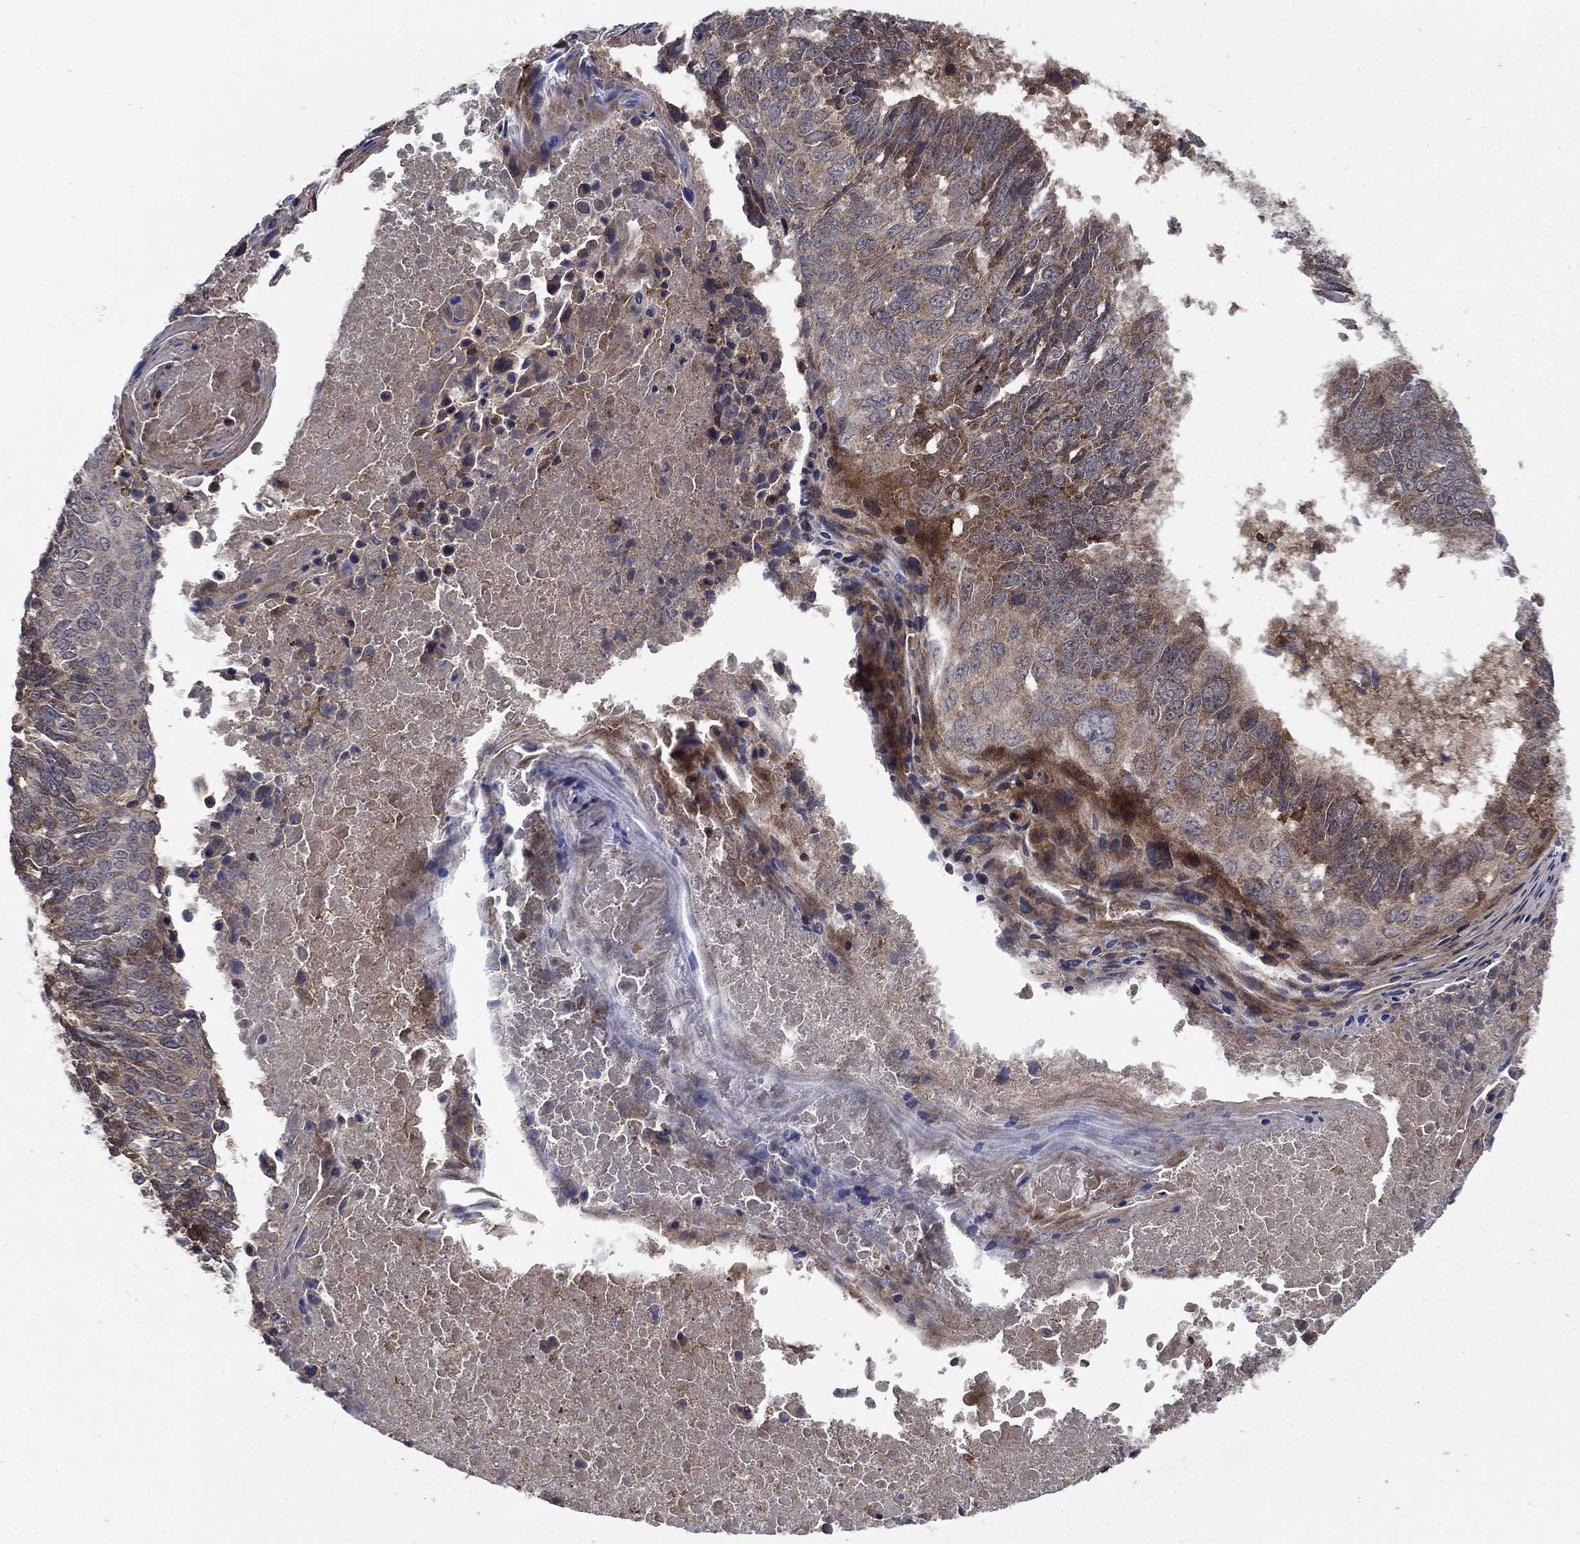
{"staining": {"intensity": "moderate", "quantity": ">75%", "location": "cytoplasmic/membranous"}, "tissue": "lung cancer", "cell_type": "Tumor cells", "image_type": "cancer", "snomed": [{"axis": "morphology", "description": "Squamous cell carcinoma, NOS"}, {"axis": "topography", "description": "Lung"}], "caption": "Protein expression by IHC shows moderate cytoplasmic/membranous expression in about >75% of tumor cells in lung squamous cell carcinoma.", "gene": "IFI35", "patient": {"sex": "male", "age": 73}}